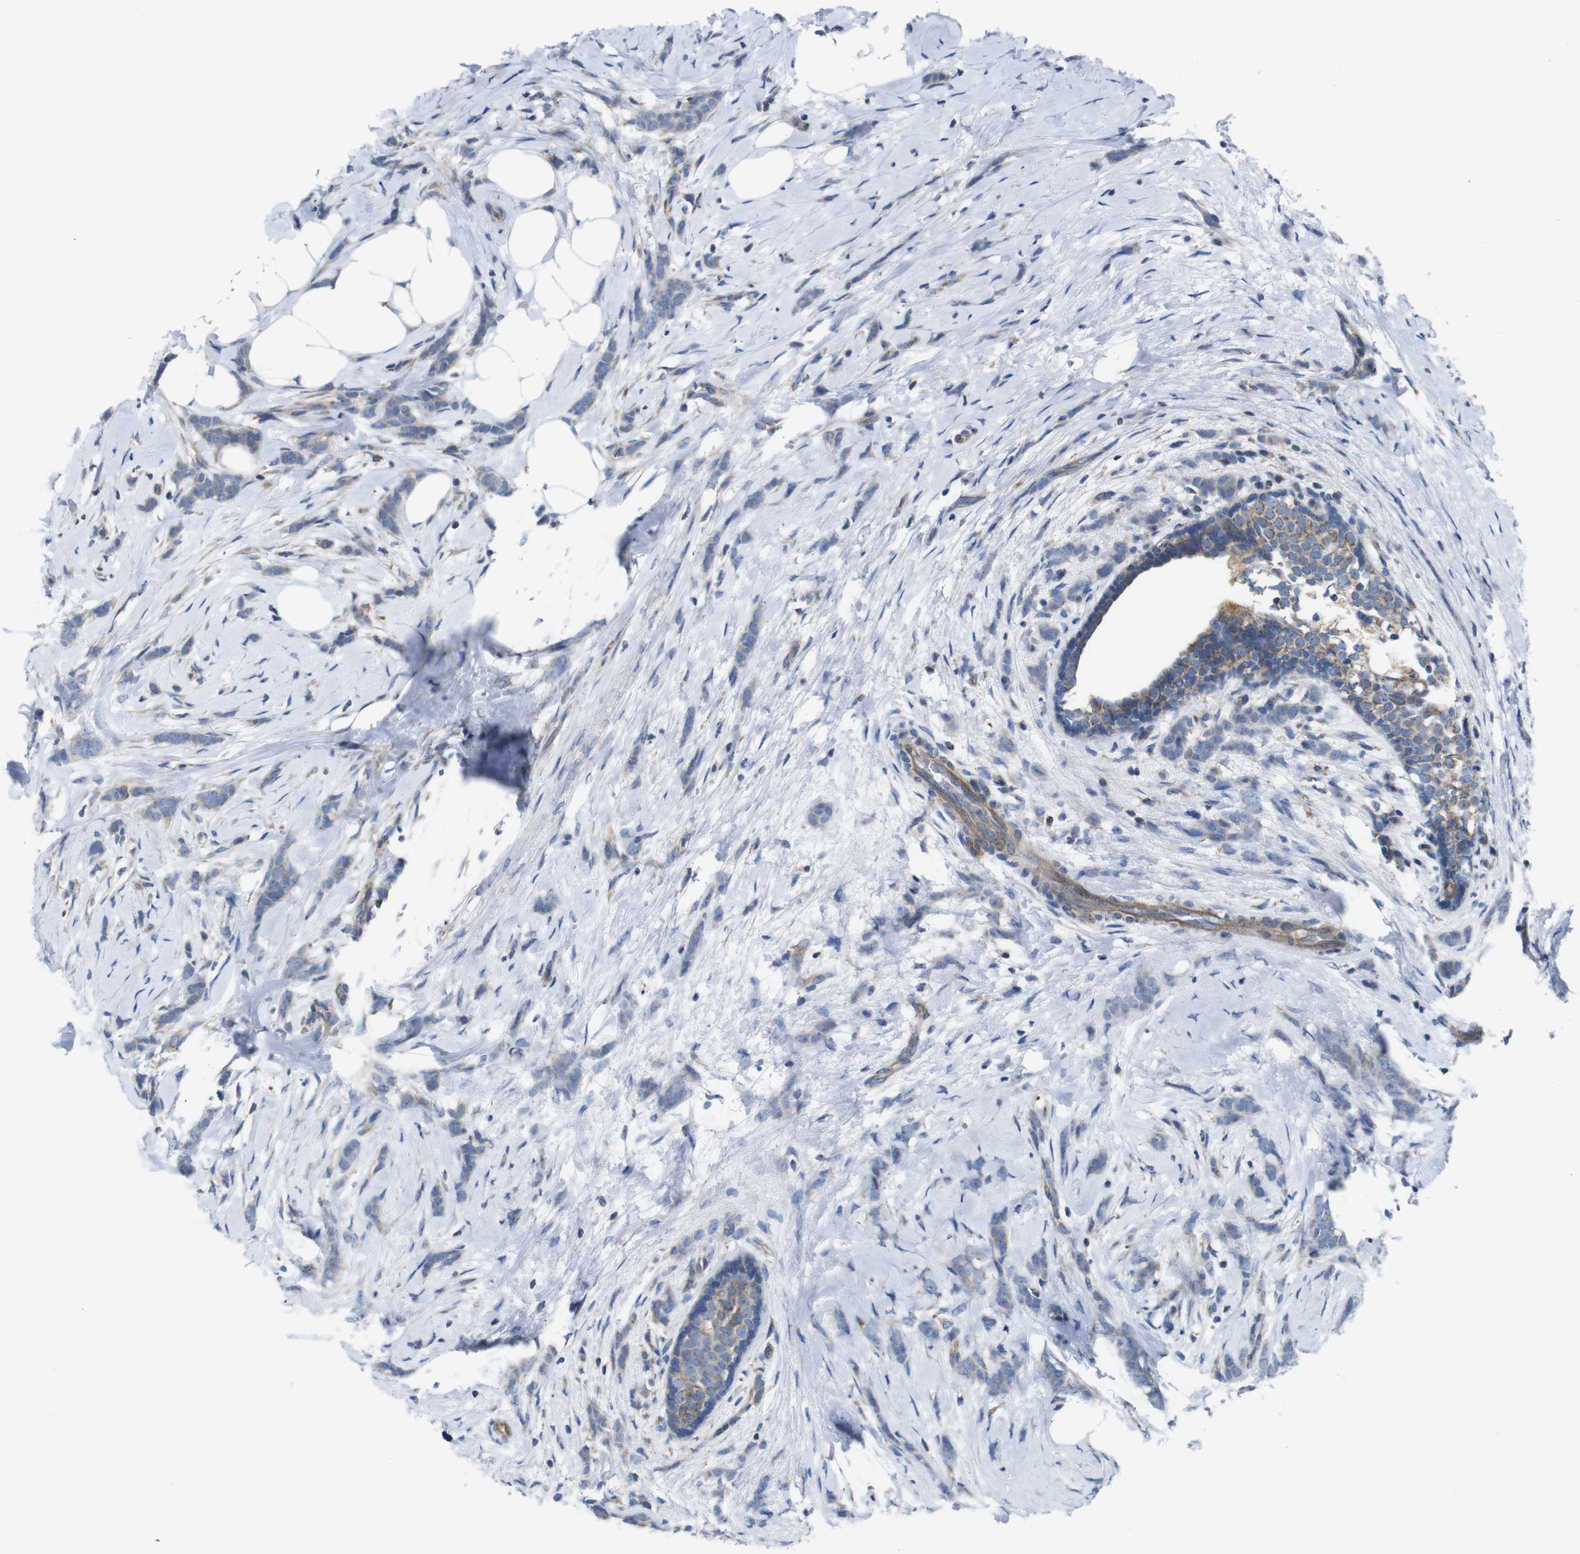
{"staining": {"intensity": "weak", "quantity": ">75%", "location": "cytoplasmic/membranous"}, "tissue": "breast cancer", "cell_type": "Tumor cells", "image_type": "cancer", "snomed": [{"axis": "morphology", "description": "Lobular carcinoma, in situ"}, {"axis": "morphology", "description": "Lobular carcinoma"}, {"axis": "topography", "description": "Breast"}], "caption": "Immunohistochemical staining of breast lobular carcinoma reveals weak cytoplasmic/membranous protein expression in approximately >75% of tumor cells. (Stains: DAB in brown, nuclei in blue, Microscopy: brightfield microscopy at high magnification).", "gene": "PDCD1LG2", "patient": {"sex": "female", "age": 41}}